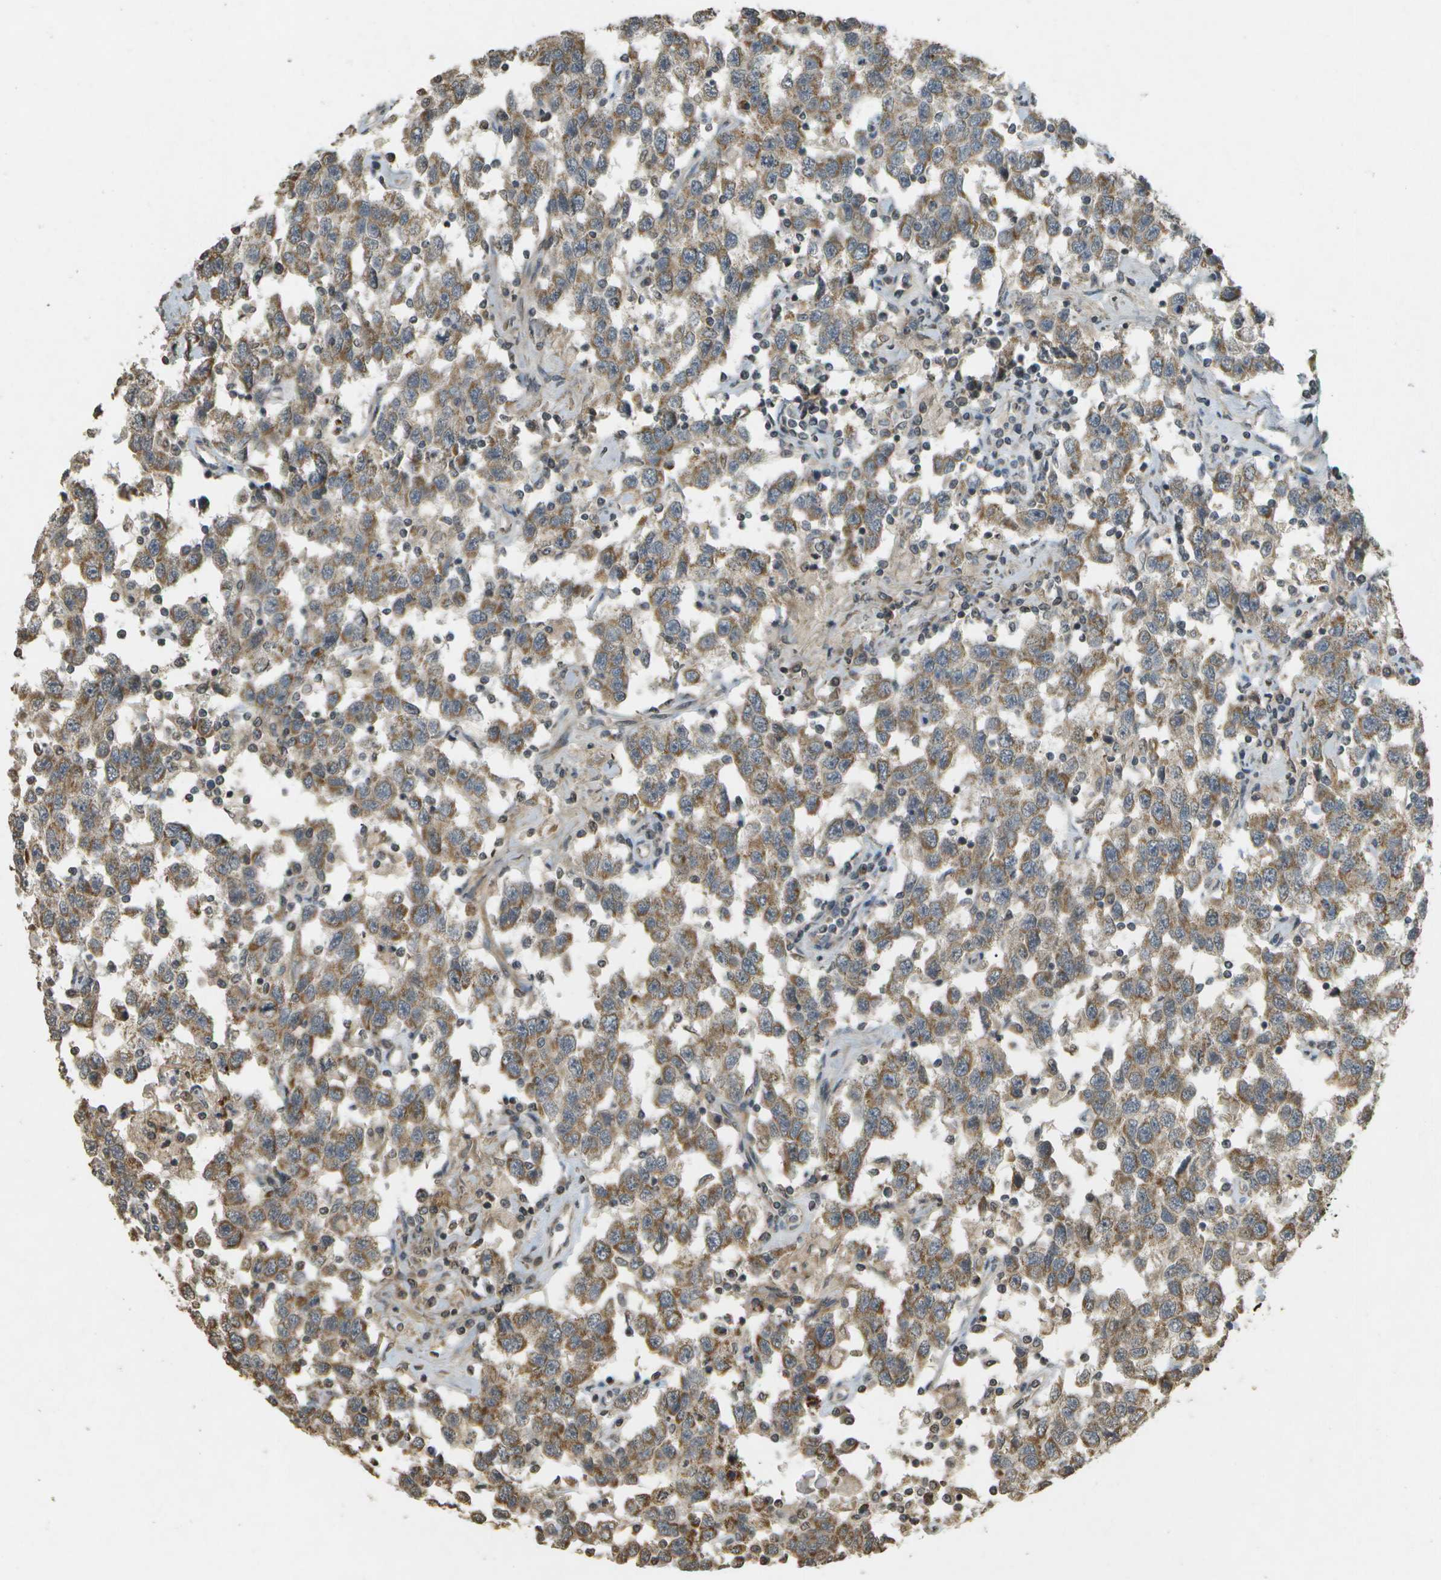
{"staining": {"intensity": "moderate", "quantity": ">75%", "location": "cytoplasmic/membranous"}, "tissue": "testis cancer", "cell_type": "Tumor cells", "image_type": "cancer", "snomed": [{"axis": "morphology", "description": "Seminoma, NOS"}, {"axis": "topography", "description": "Testis"}], "caption": "High-magnification brightfield microscopy of seminoma (testis) stained with DAB (3,3'-diaminobenzidine) (brown) and counterstained with hematoxylin (blue). tumor cells exhibit moderate cytoplasmic/membranous expression is appreciated in about>75% of cells.", "gene": "RAB21", "patient": {"sex": "male", "age": 41}}